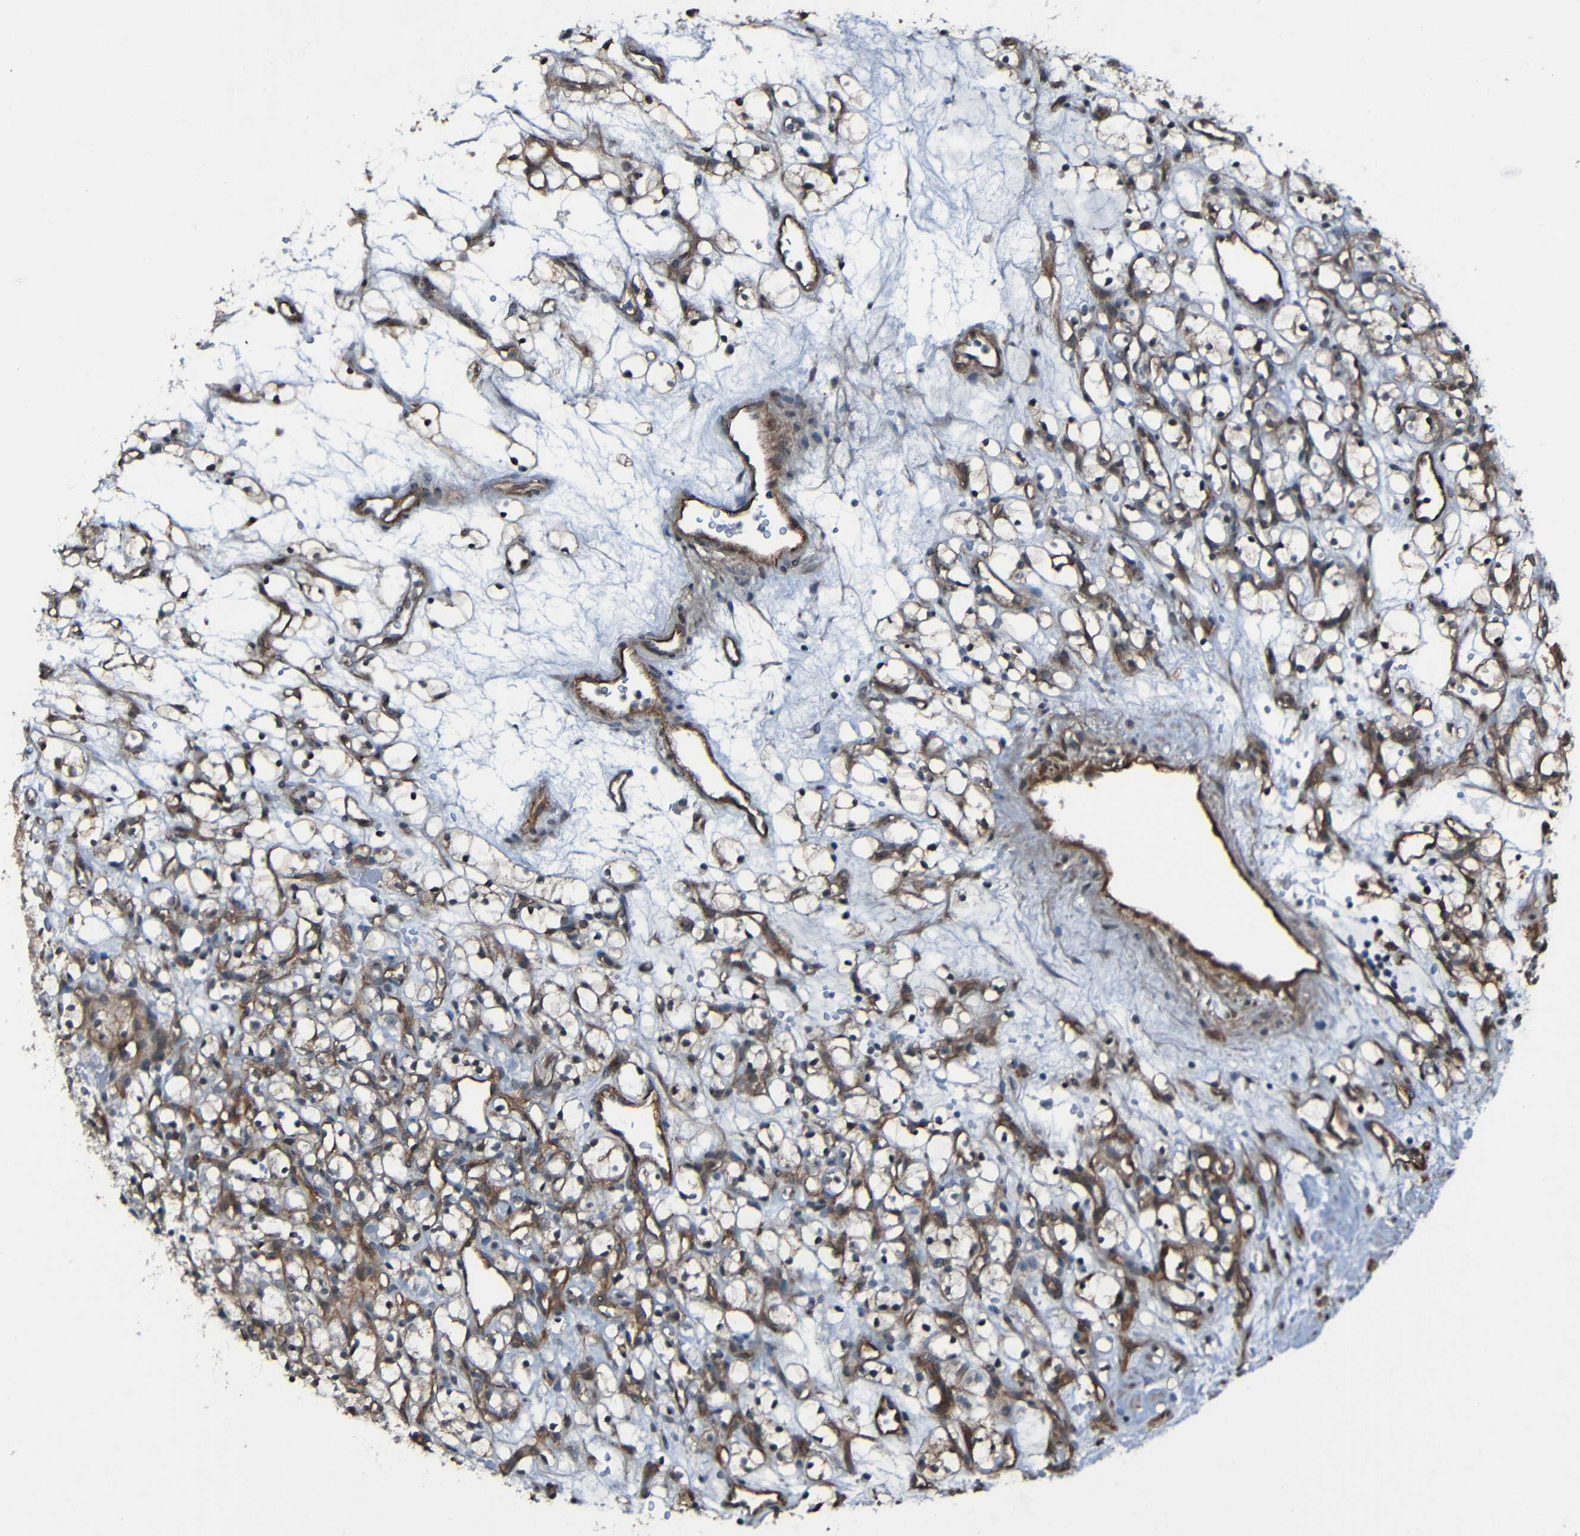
{"staining": {"intensity": "moderate", "quantity": "25%-75%", "location": "cytoplasmic/membranous"}, "tissue": "renal cancer", "cell_type": "Tumor cells", "image_type": "cancer", "snomed": [{"axis": "morphology", "description": "Adenocarcinoma, NOS"}, {"axis": "topography", "description": "Kidney"}], "caption": "Immunohistochemistry of human renal adenocarcinoma displays medium levels of moderate cytoplasmic/membranous staining in about 25%-75% of tumor cells.", "gene": "LGR5", "patient": {"sex": "female", "age": 60}}